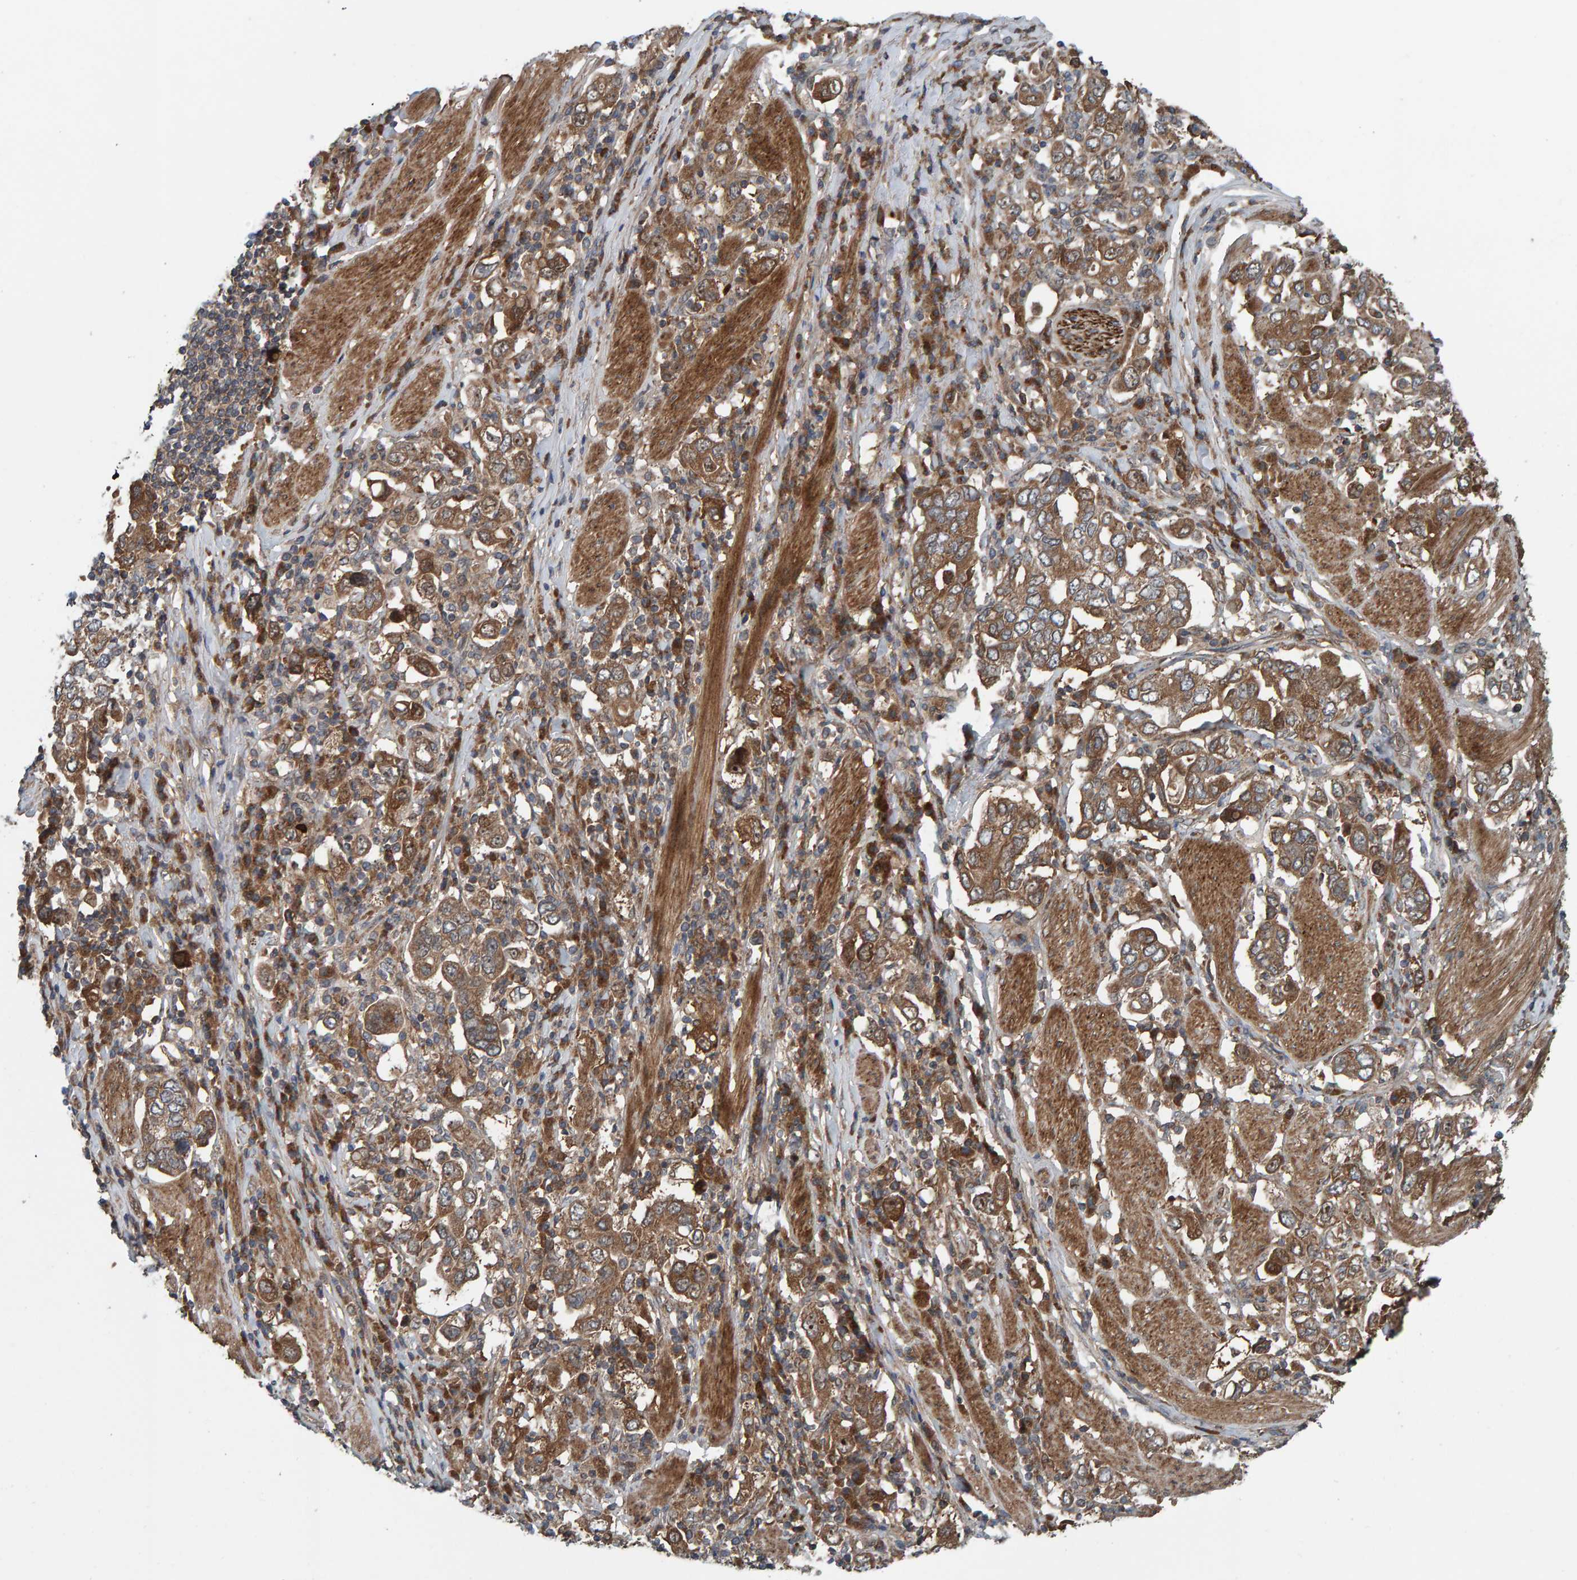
{"staining": {"intensity": "moderate", "quantity": ">75%", "location": "cytoplasmic/membranous"}, "tissue": "stomach cancer", "cell_type": "Tumor cells", "image_type": "cancer", "snomed": [{"axis": "morphology", "description": "Adenocarcinoma, NOS"}, {"axis": "topography", "description": "Stomach, upper"}], "caption": "Immunohistochemistry of human adenocarcinoma (stomach) shows medium levels of moderate cytoplasmic/membranous staining in about >75% of tumor cells.", "gene": "CUEDC1", "patient": {"sex": "male", "age": 62}}